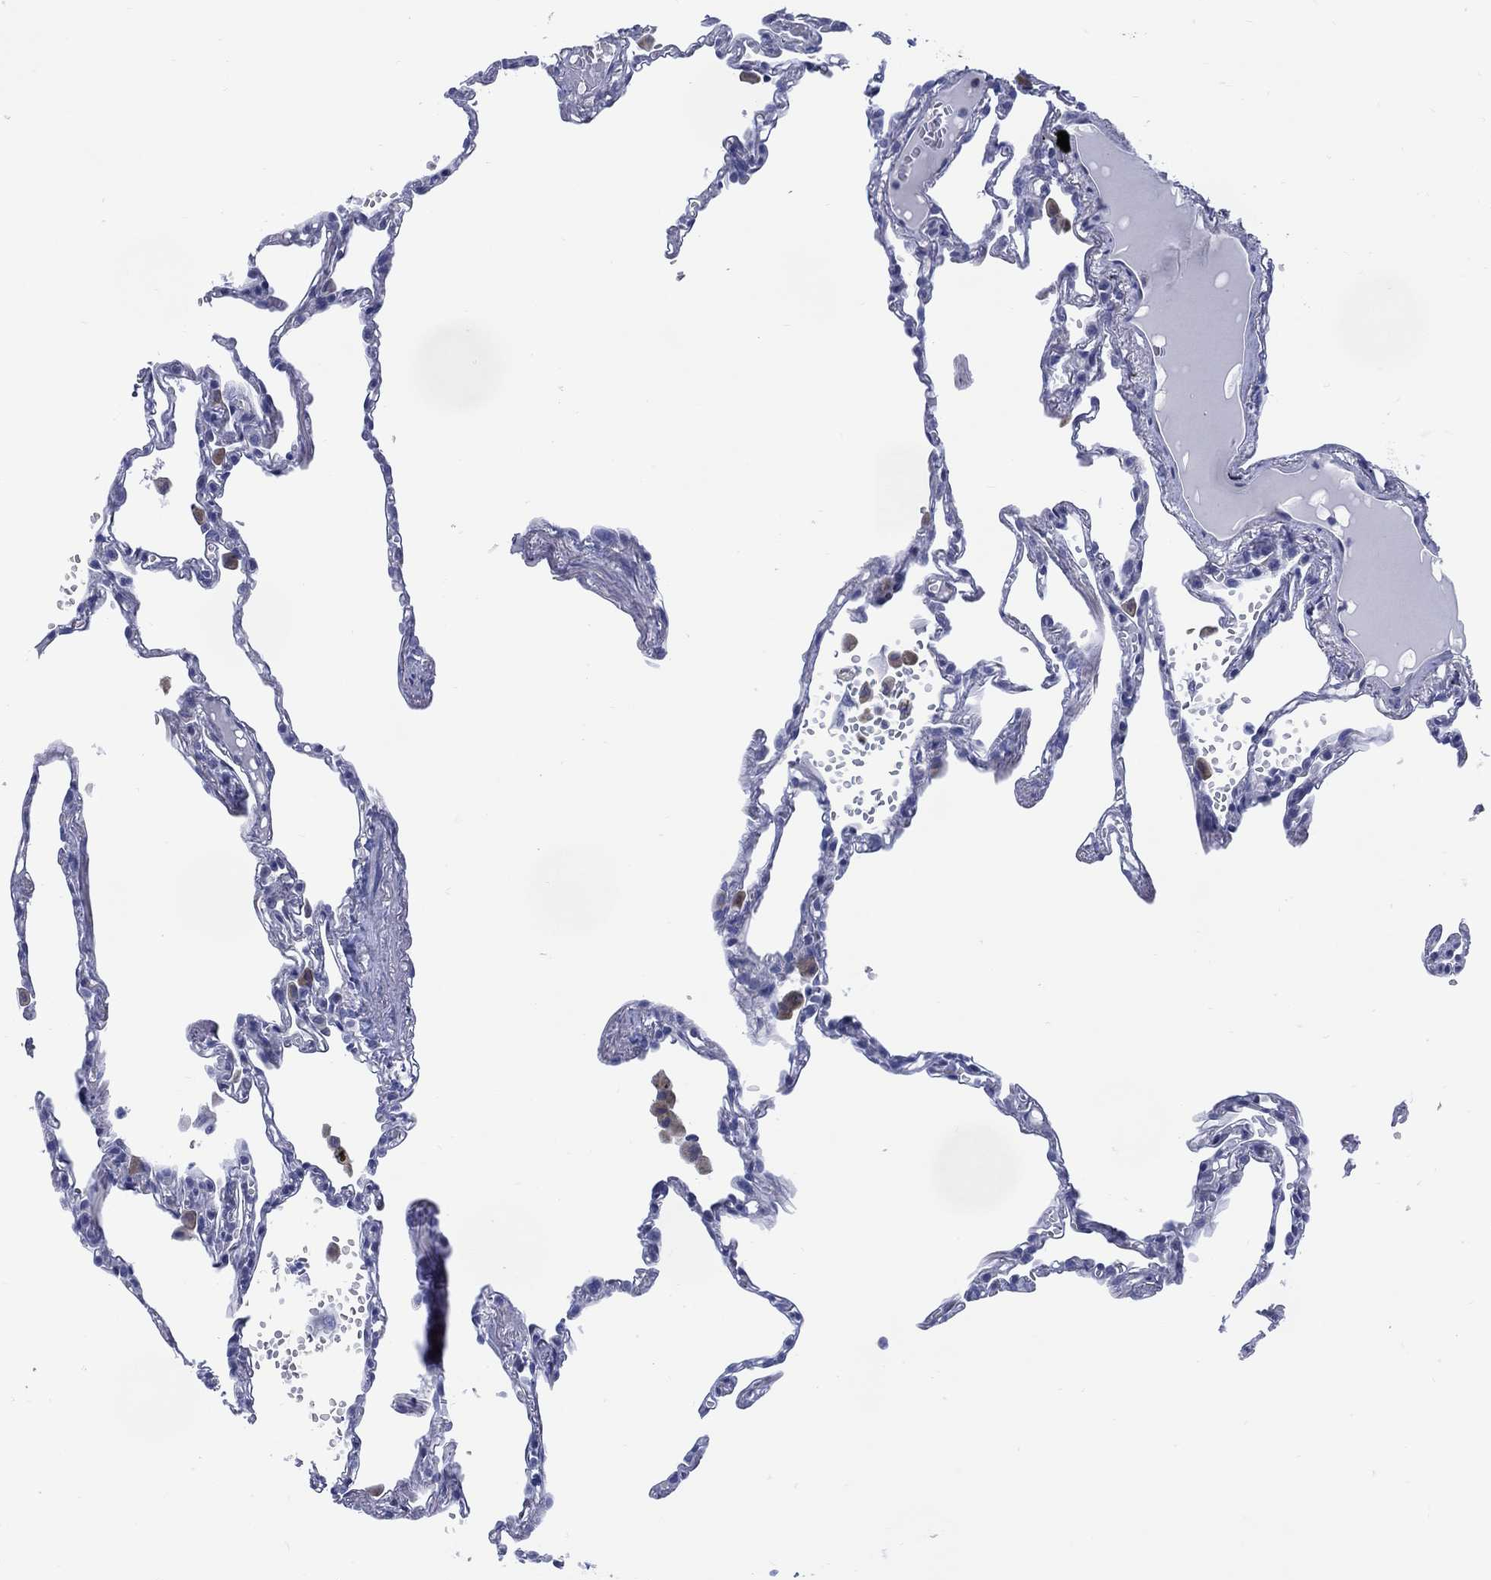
{"staining": {"intensity": "negative", "quantity": "none", "location": "none"}, "tissue": "lung", "cell_type": "Alveolar cells", "image_type": "normal", "snomed": [{"axis": "morphology", "description": "Normal tissue, NOS"}, {"axis": "topography", "description": "Lung"}], "caption": "A high-resolution micrograph shows immunohistochemistry (IHC) staining of benign lung, which reveals no significant positivity in alveolar cells.", "gene": "DDI1", "patient": {"sex": "male", "age": 78}}